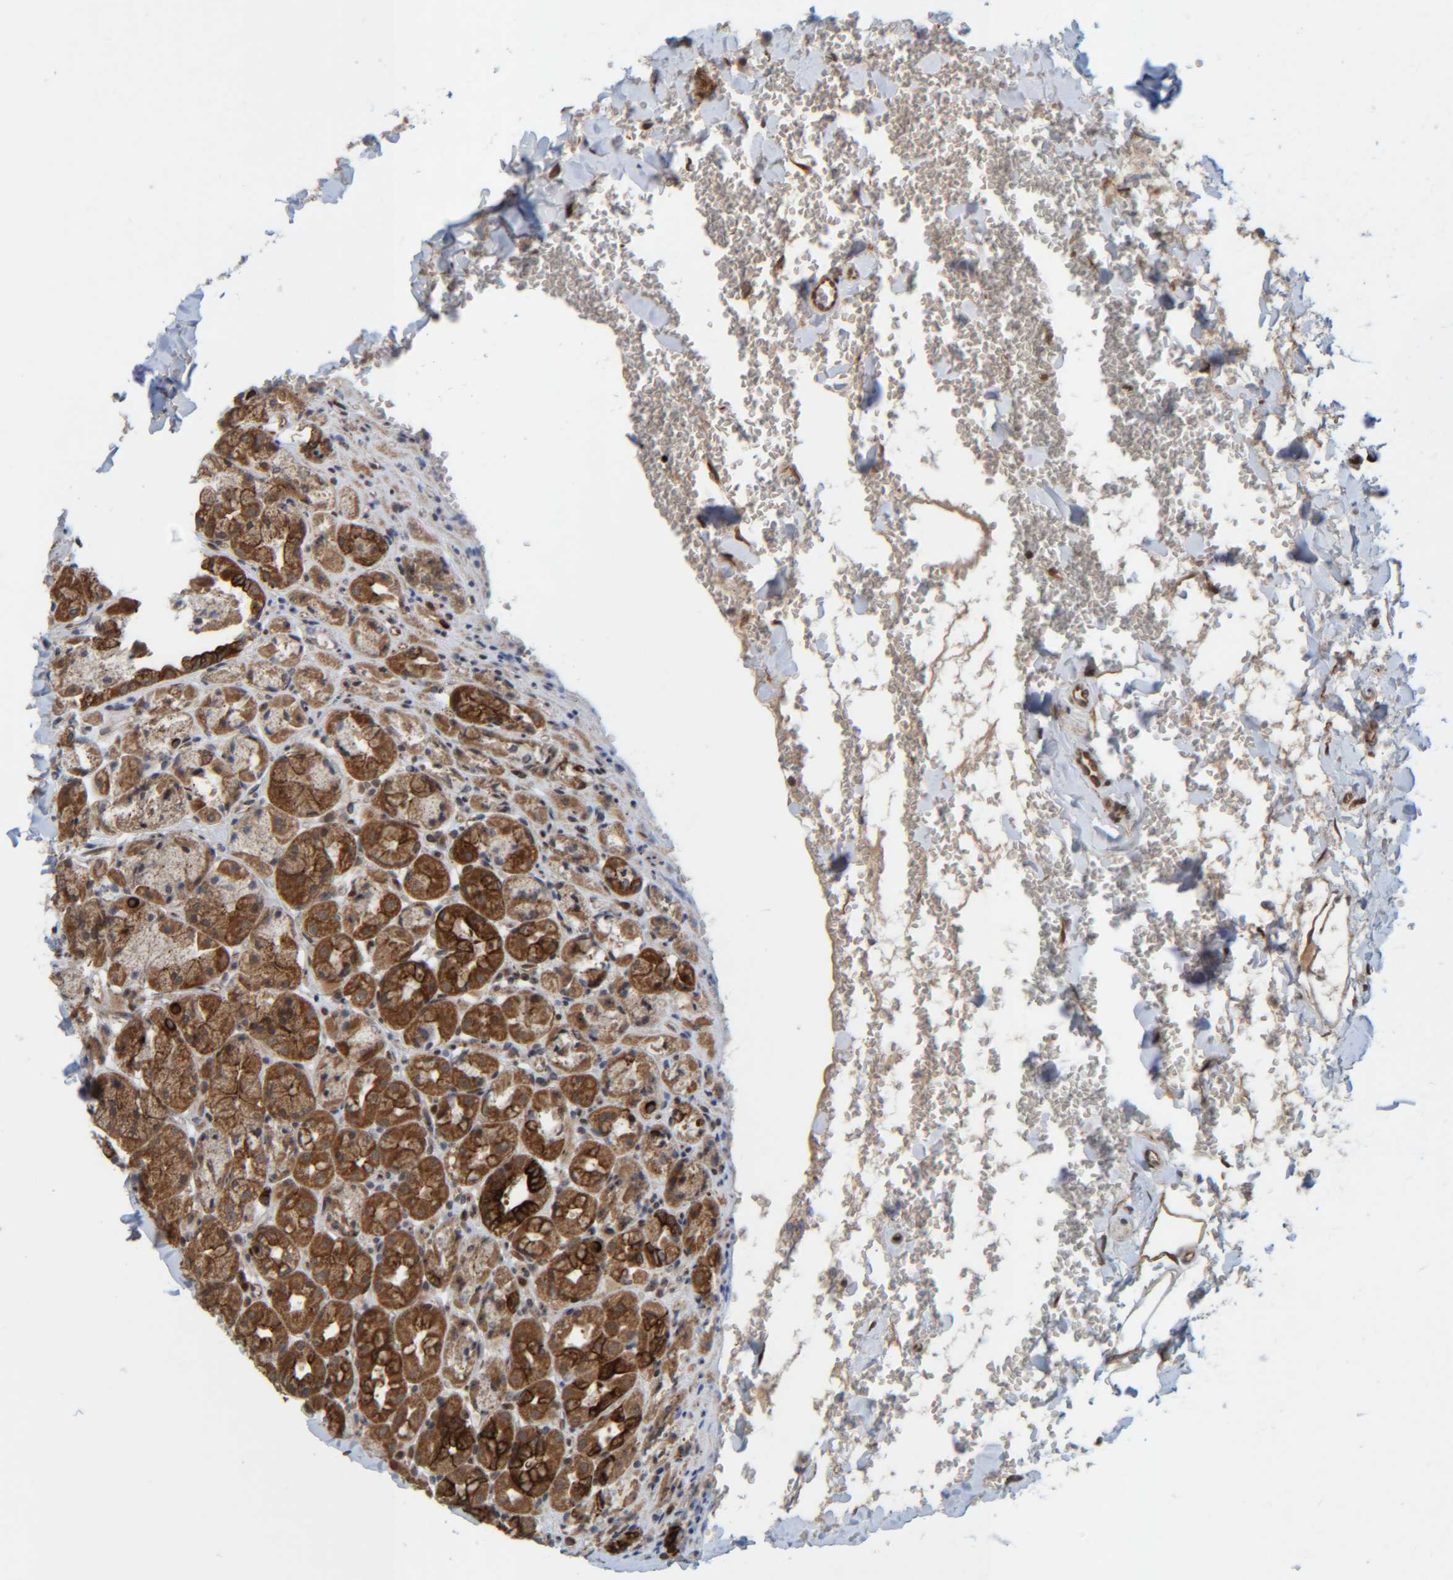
{"staining": {"intensity": "strong", "quantity": ">75%", "location": "cytoplasmic/membranous"}, "tissue": "stomach", "cell_type": "Glandular cells", "image_type": "normal", "snomed": [{"axis": "morphology", "description": "Normal tissue, NOS"}, {"axis": "topography", "description": "Stomach"}], "caption": "About >75% of glandular cells in benign human stomach demonstrate strong cytoplasmic/membranous protein staining as visualized by brown immunohistochemical staining.", "gene": "CCDC57", "patient": {"sex": "male", "age": 42}}